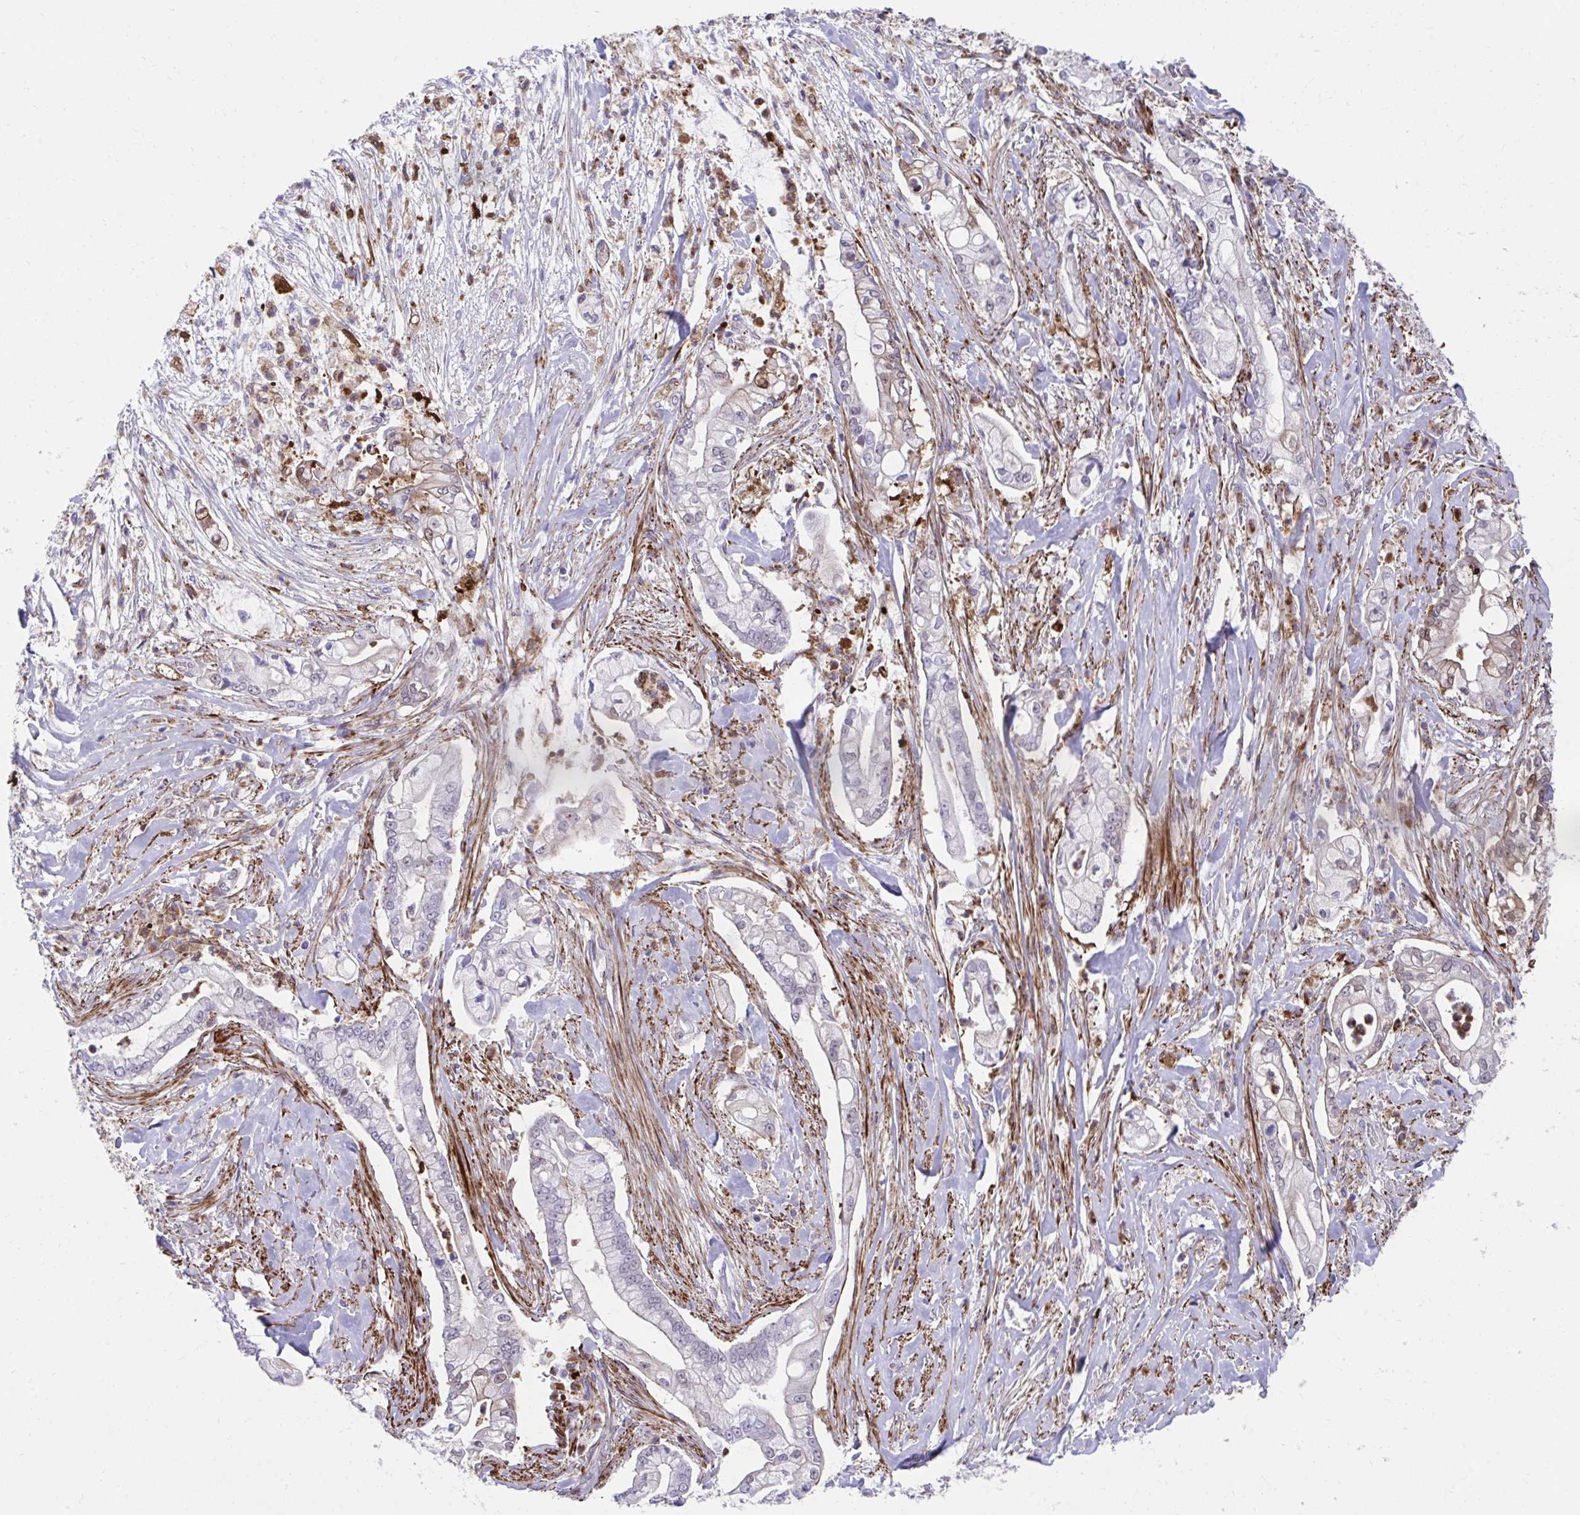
{"staining": {"intensity": "weak", "quantity": "<25%", "location": "cytoplasmic/membranous,nuclear"}, "tissue": "pancreatic cancer", "cell_type": "Tumor cells", "image_type": "cancer", "snomed": [{"axis": "morphology", "description": "Adenocarcinoma, NOS"}, {"axis": "topography", "description": "Pancreas"}], "caption": "Histopathology image shows no protein staining in tumor cells of pancreatic adenocarcinoma tissue.", "gene": "CSTB", "patient": {"sex": "female", "age": 69}}